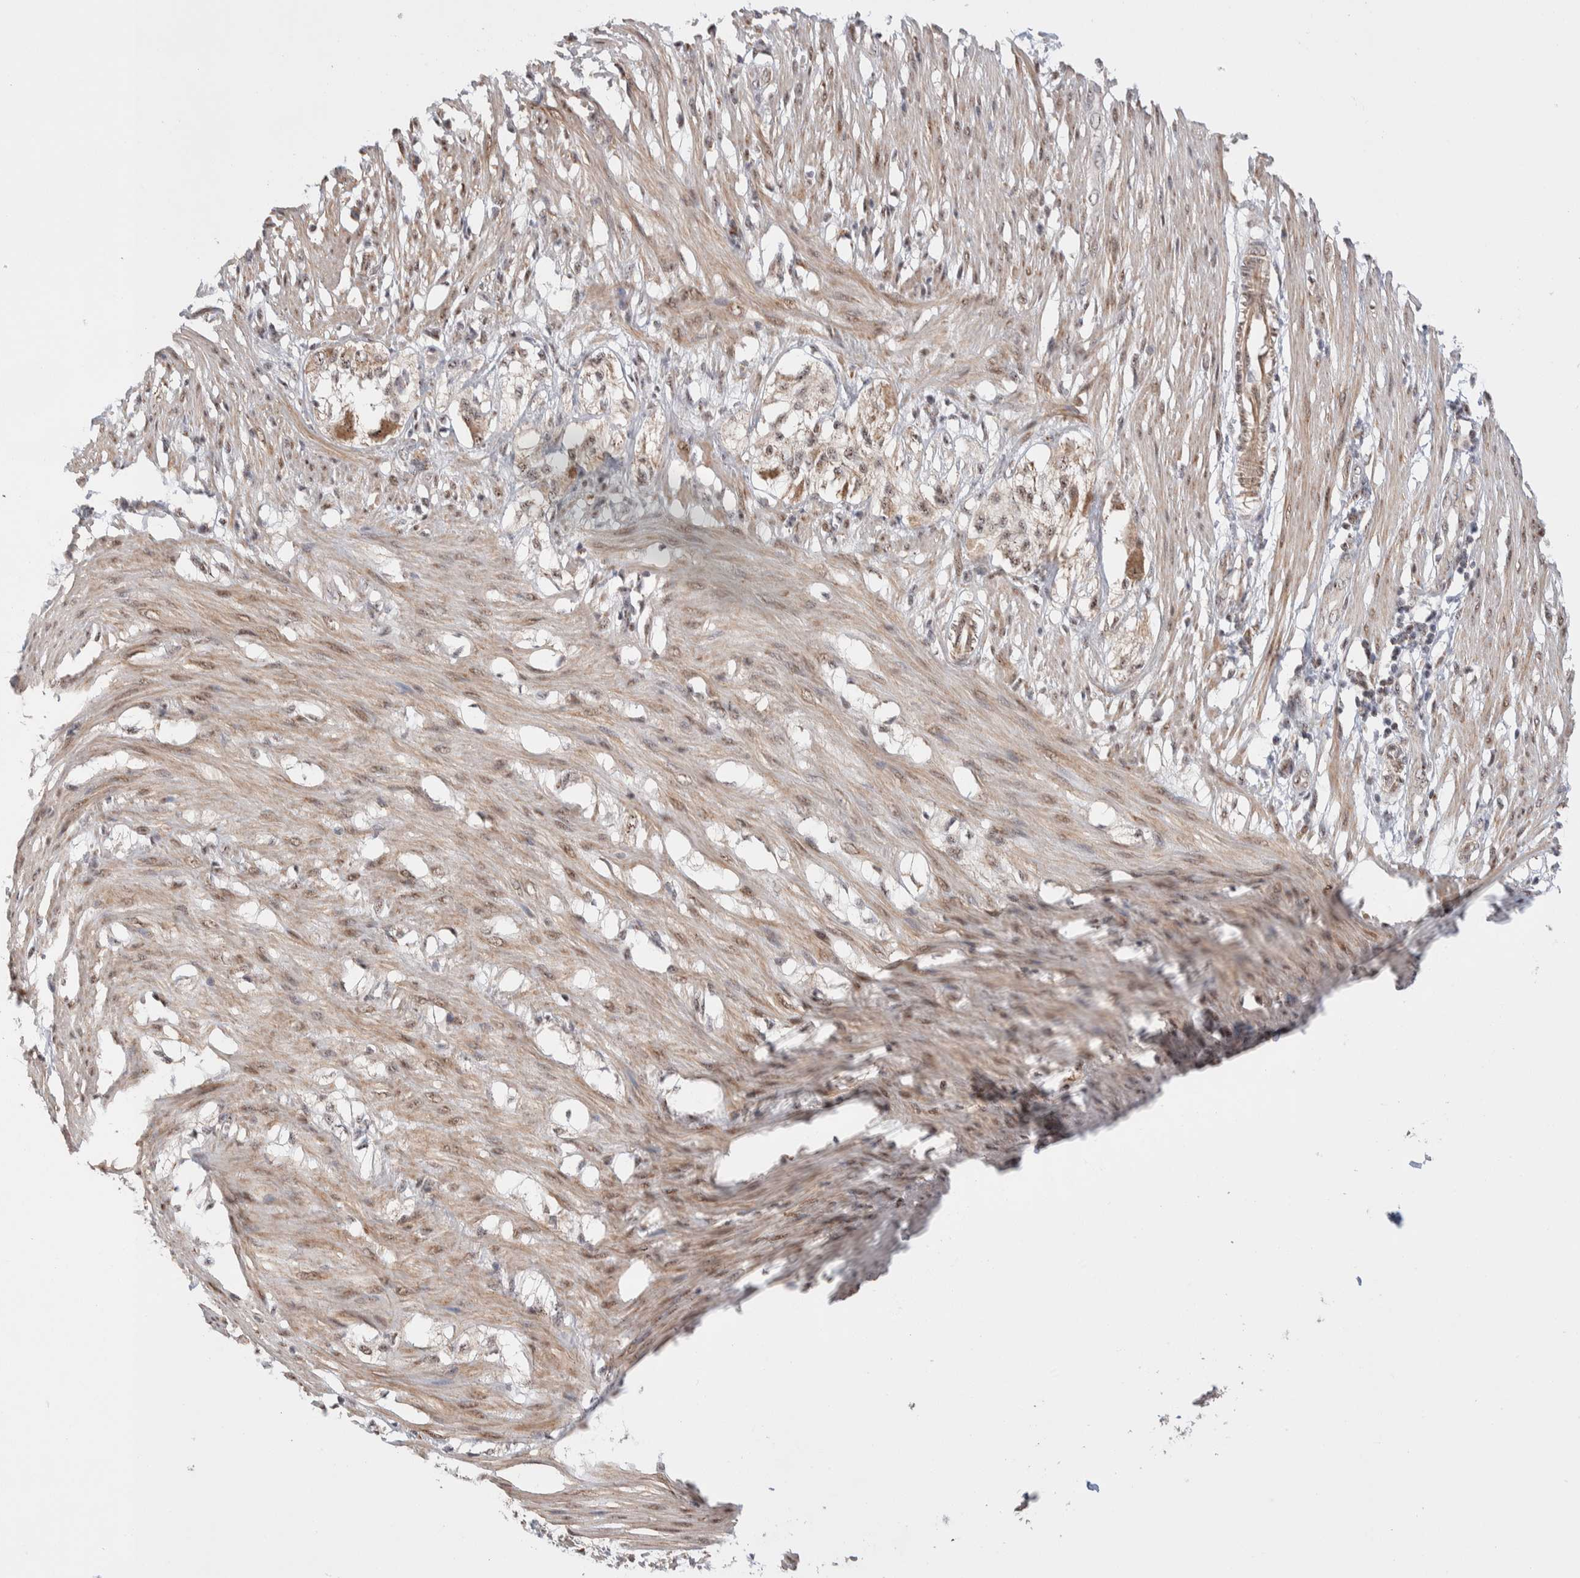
{"staining": {"intensity": "weak", "quantity": ">75%", "location": "cytoplasmic/membranous,nuclear"}, "tissue": "smooth muscle", "cell_type": "Smooth muscle cells", "image_type": "normal", "snomed": [{"axis": "morphology", "description": "Normal tissue, NOS"}, {"axis": "morphology", "description": "Adenocarcinoma, NOS"}, {"axis": "topography", "description": "Smooth muscle"}, {"axis": "topography", "description": "Colon"}], "caption": "DAB immunohistochemical staining of unremarkable smooth muscle shows weak cytoplasmic/membranous,nuclear protein staining in approximately >75% of smooth muscle cells. (DAB IHC, brown staining for protein, blue staining for nuclei).", "gene": "ZNF695", "patient": {"sex": "male", "age": 14}}